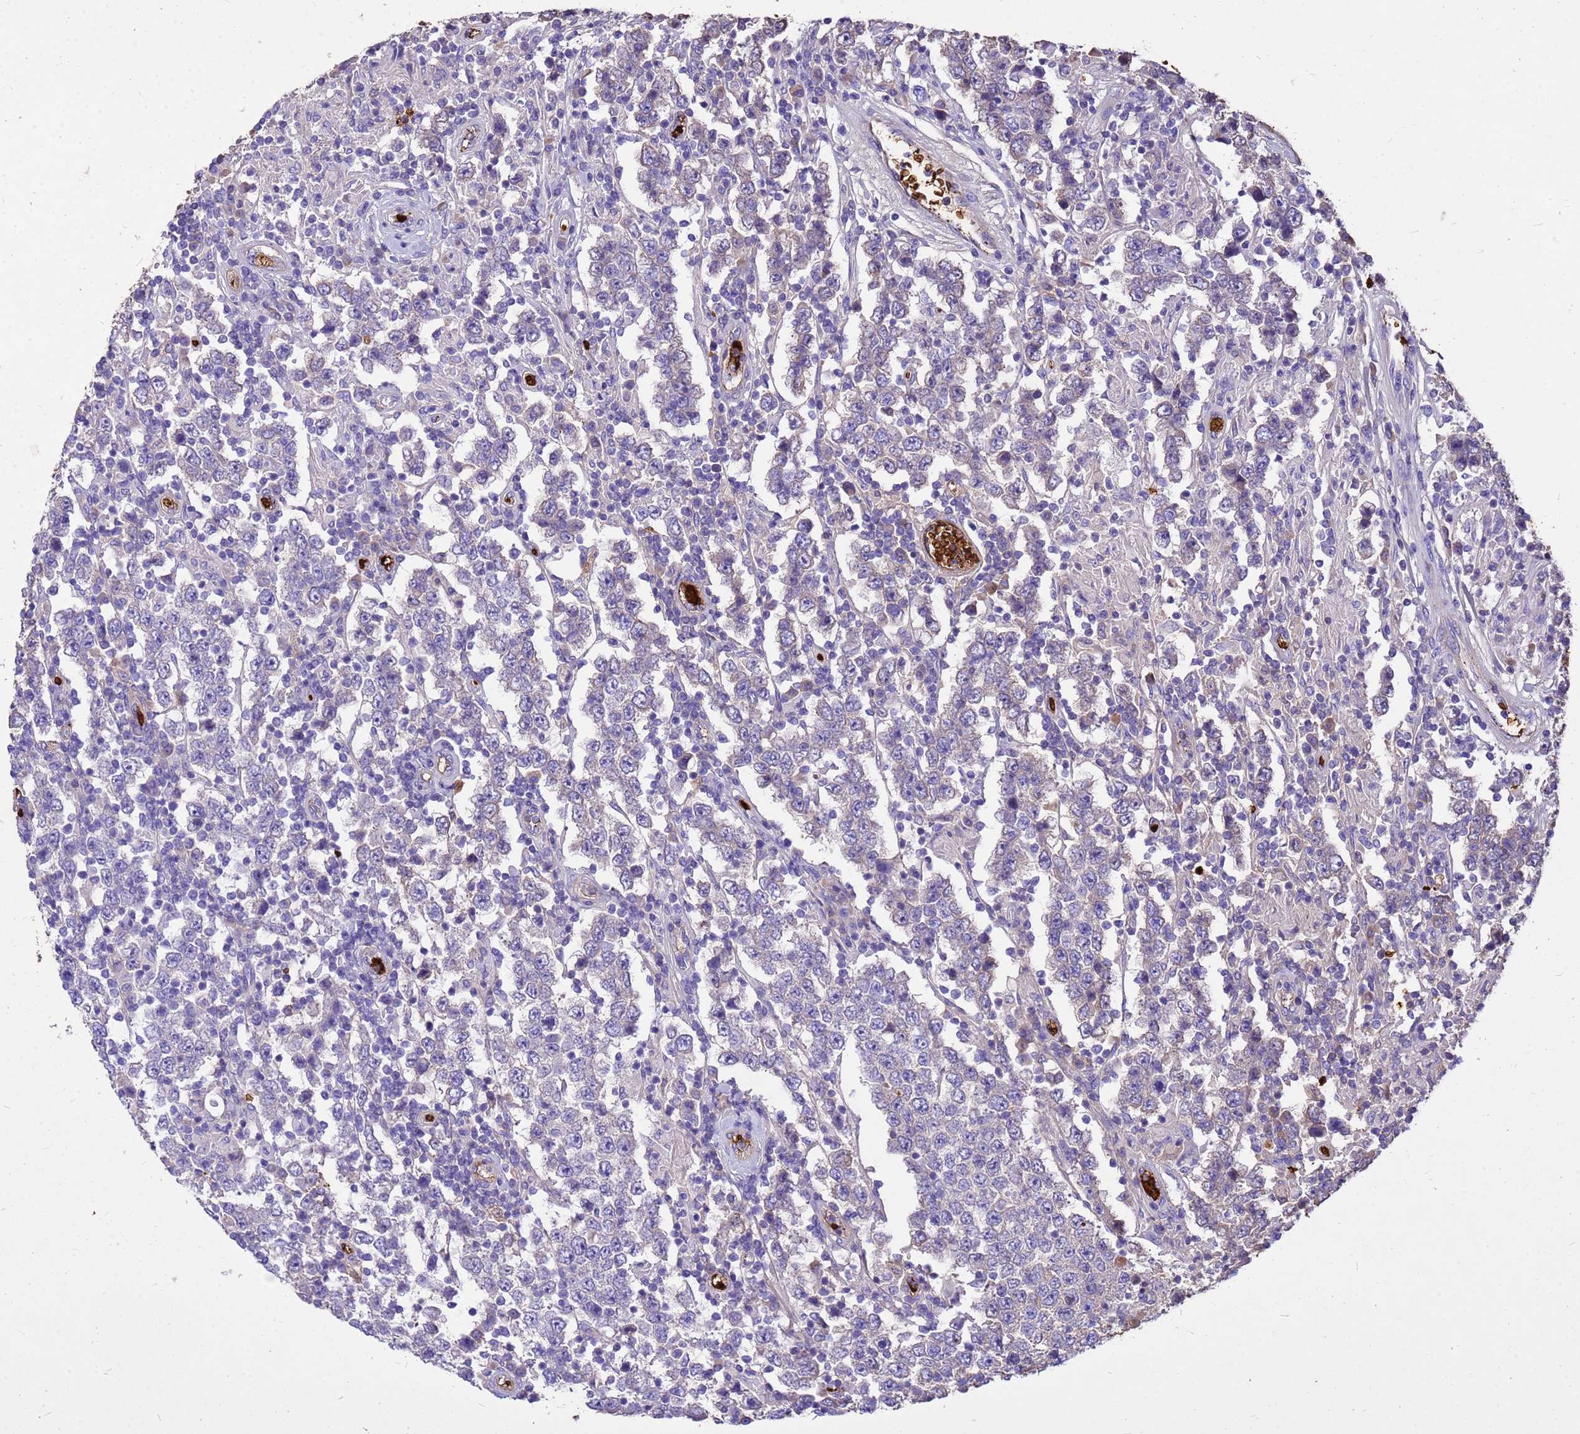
{"staining": {"intensity": "negative", "quantity": "none", "location": "none"}, "tissue": "testis cancer", "cell_type": "Tumor cells", "image_type": "cancer", "snomed": [{"axis": "morphology", "description": "Normal tissue, NOS"}, {"axis": "morphology", "description": "Urothelial carcinoma, High grade"}, {"axis": "morphology", "description": "Seminoma, NOS"}, {"axis": "morphology", "description": "Carcinoma, Embryonal, NOS"}, {"axis": "topography", "description": "Urinary bladder"}, {"axis": "topography", "description": "Testis"}], "caption": "This is an IHC micrograph of testis cancer. There is no positivity in tumor cells.", "gene": "HBA2", "patient": {"sex": "male", "age": 41}}